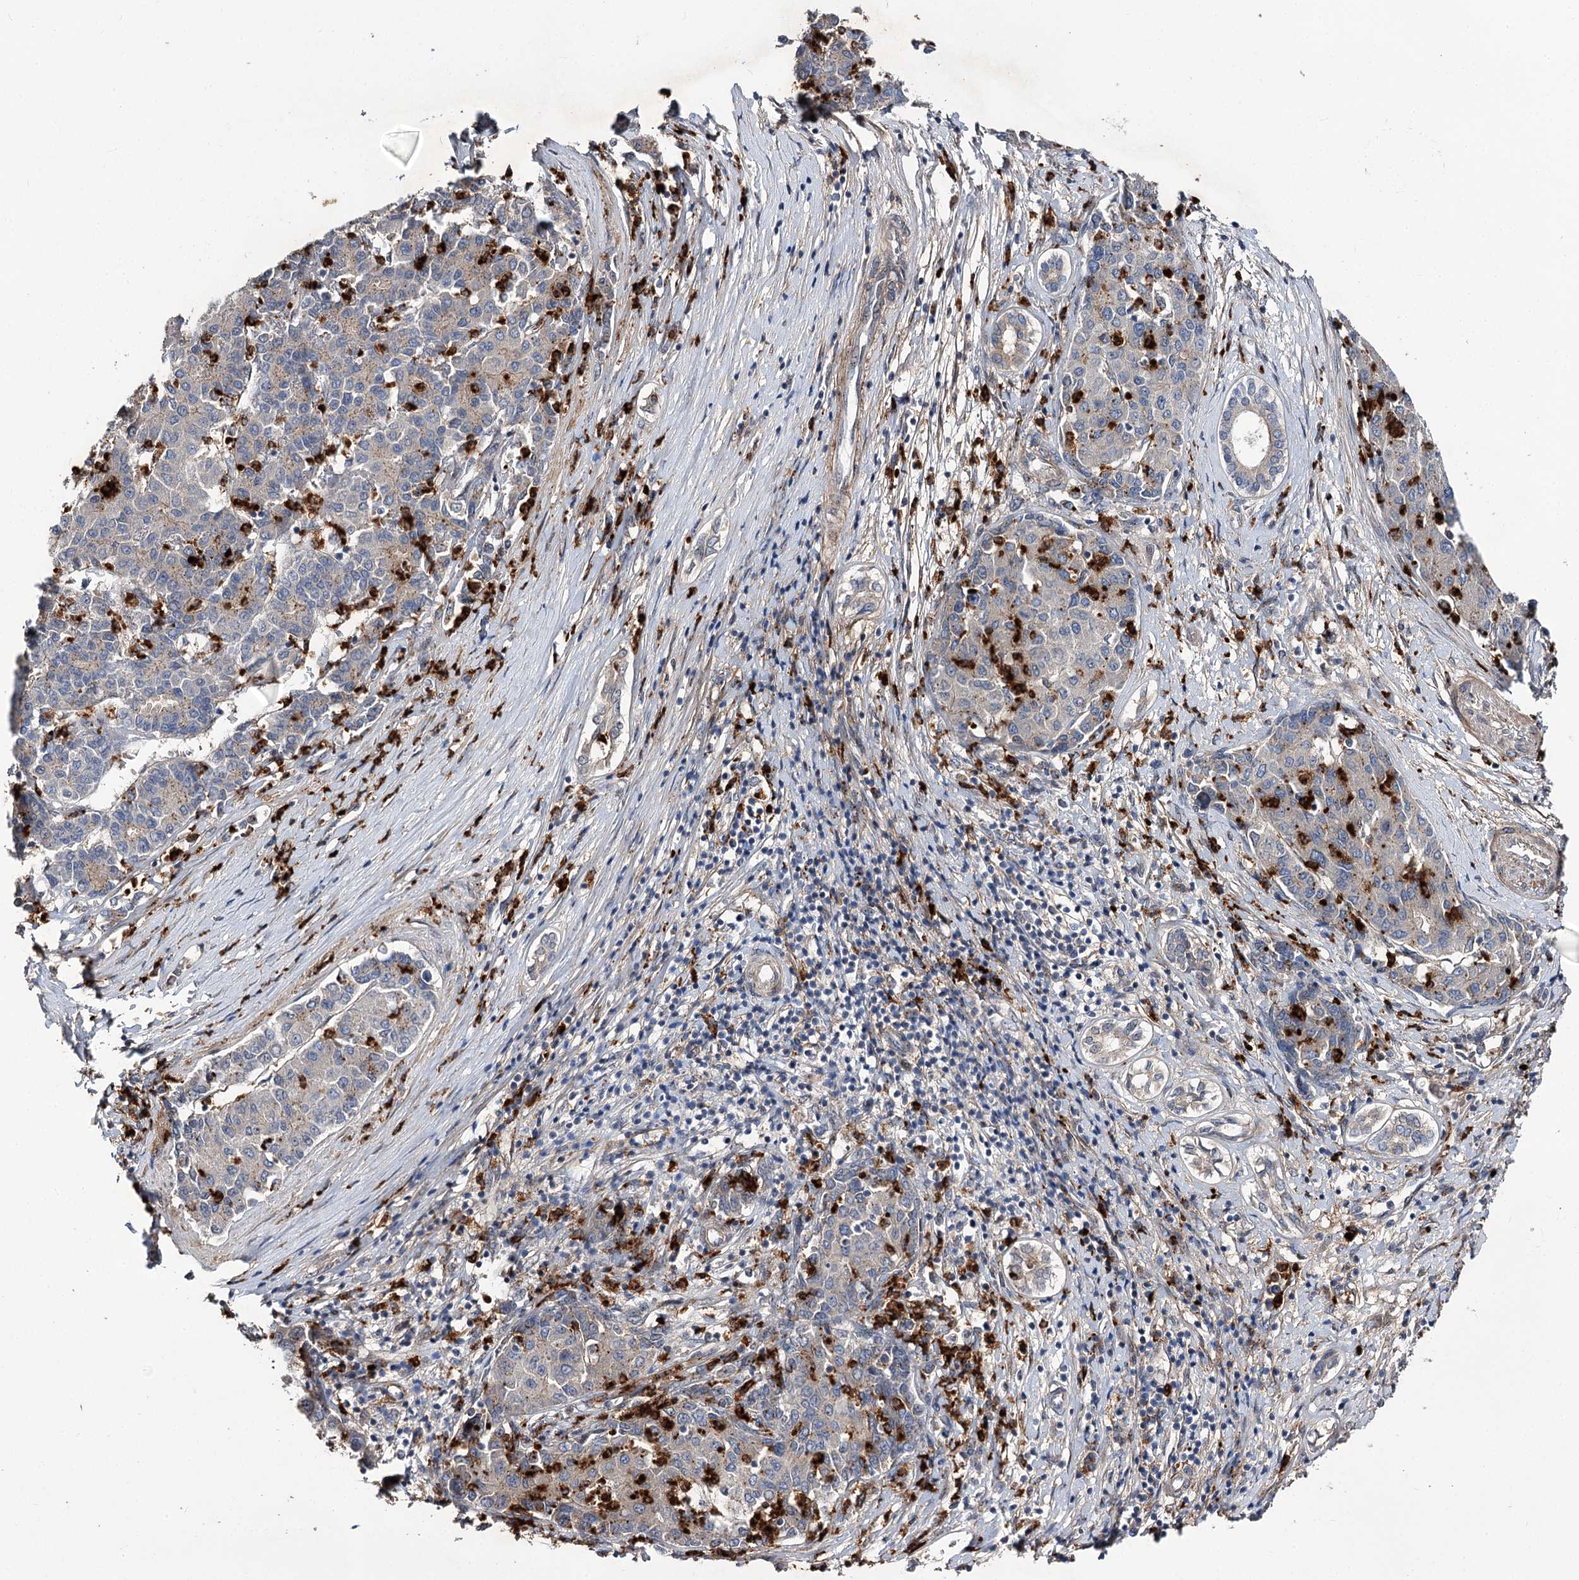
{"staining": {"intensity": "negative", "quantity": "none", "location": "none"}, "tissue": "liver cancer", "cell_type": "Tumor cells", "image_type": "cancer", "snomed": [{"axis": "morphology", "description": "Carcinoma, Hepatocellular, NOS"}, {"axis": "topography", "description": "Liver"}], "caption": "High power microscopy photomicrograph of an IHC micrograph of liver cancer, revealing no significant positivity in tumor cells.", "gene": "MINDY3", "patient": {"sex": "male", "age": 65}}